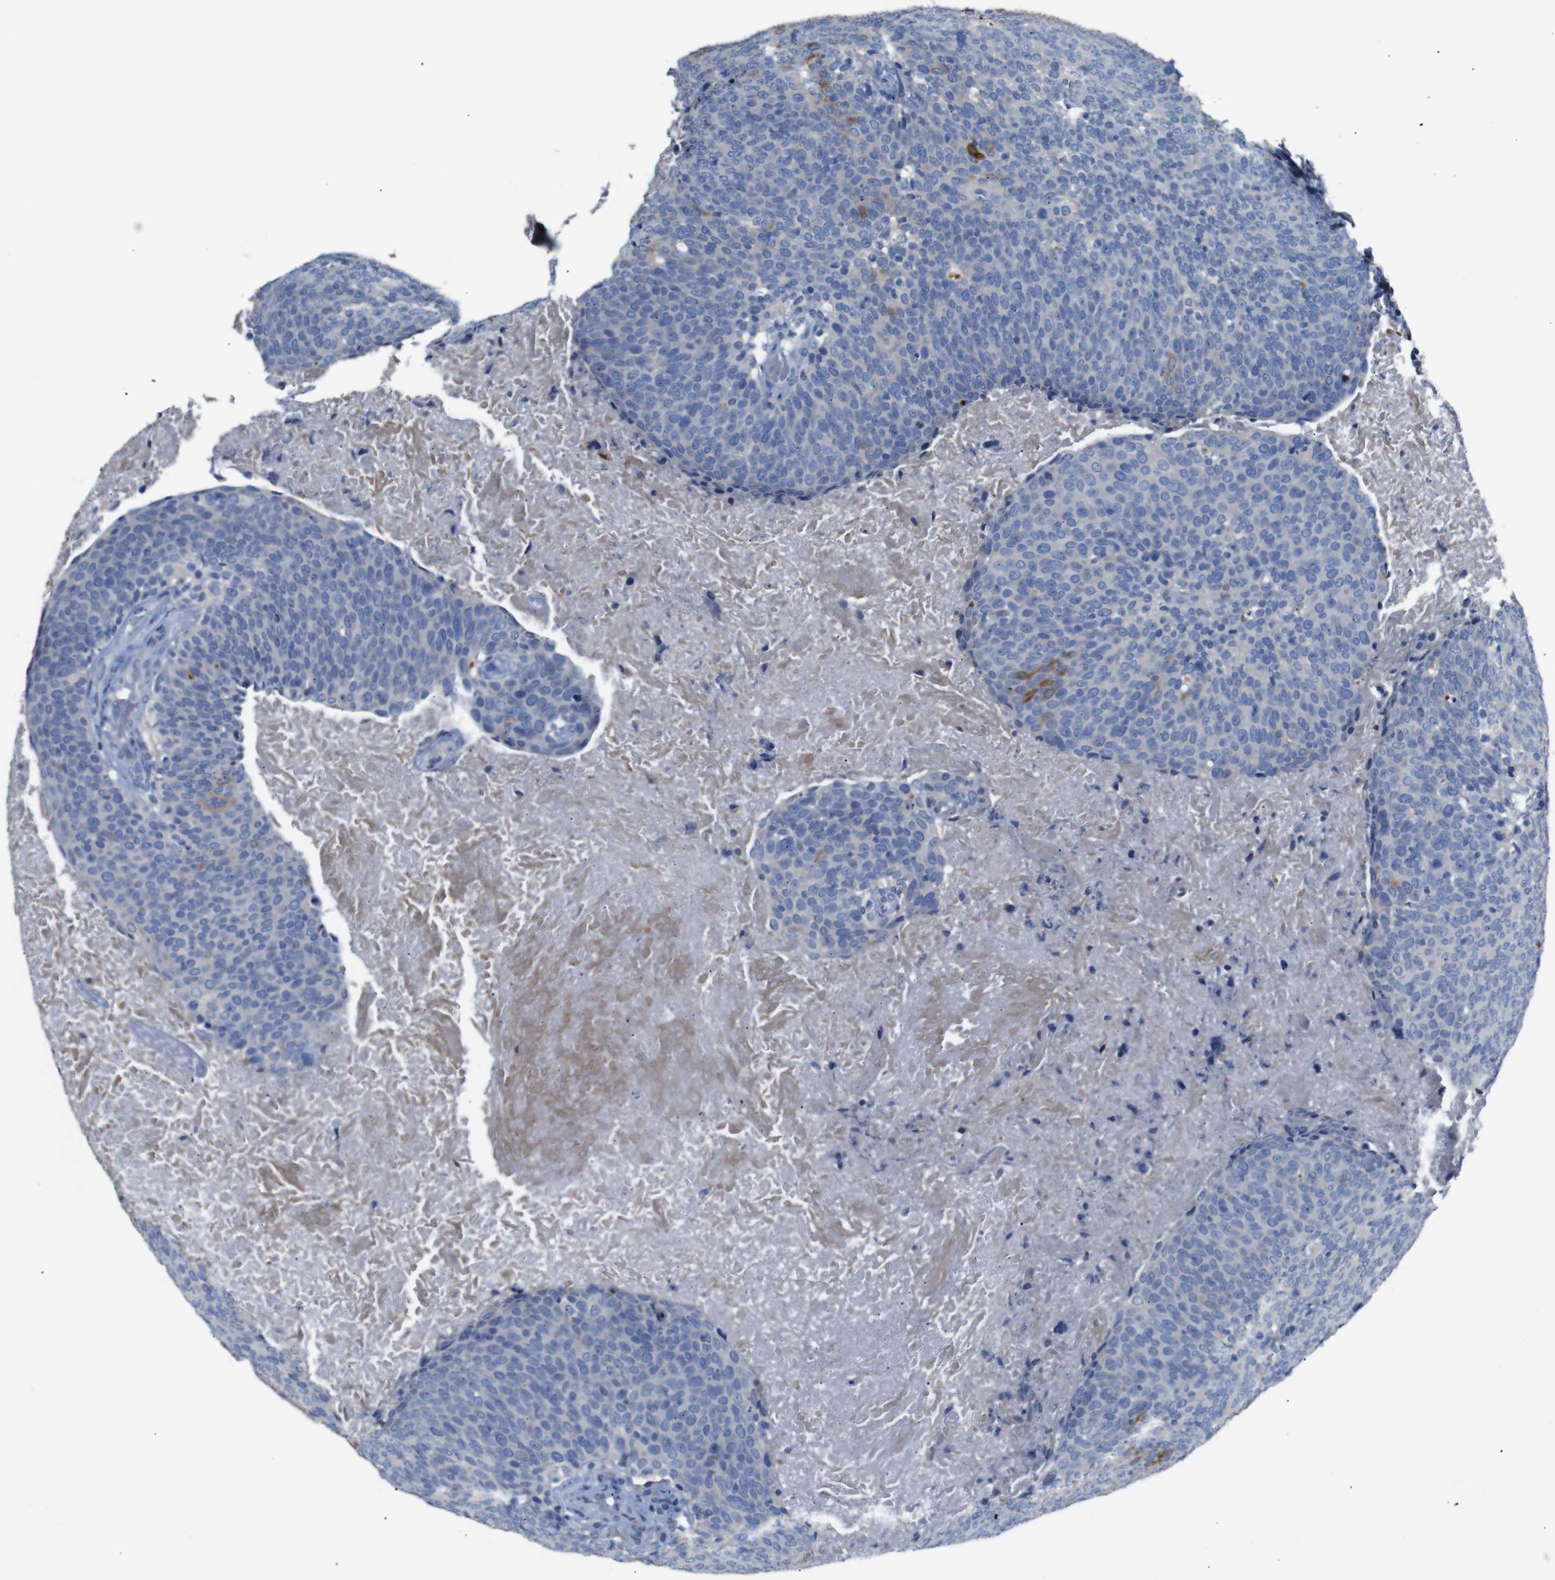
{"staining": {"intensity": "moderate", "quantity": "<25%", "location": "cytoplasmic/membranous"}, "tissue": "head and neck cancer", "cell_type": "Tumor cells", "image_type": "cancer", "snomed": [{"axis": "morphology", "description": "Squamous cell carcinoma, NOS"}, {"axis": "morphology", "description": "Squamous cell carcinoma, metastatic, NOS"}, {"axis": "topography", "description": "Lymph node"}, {"axis": "topography", "description": "Head-Neck"}], "caption": "There is low levels of moderate cytoplasmic/membranous staining in tumor cells of head and neck squamous cell carcinoma, as demonstrated by immunohistochemical staining (brown color).", "gene": "ALOX15", "patient": {"sex": "male", "age": 62}}